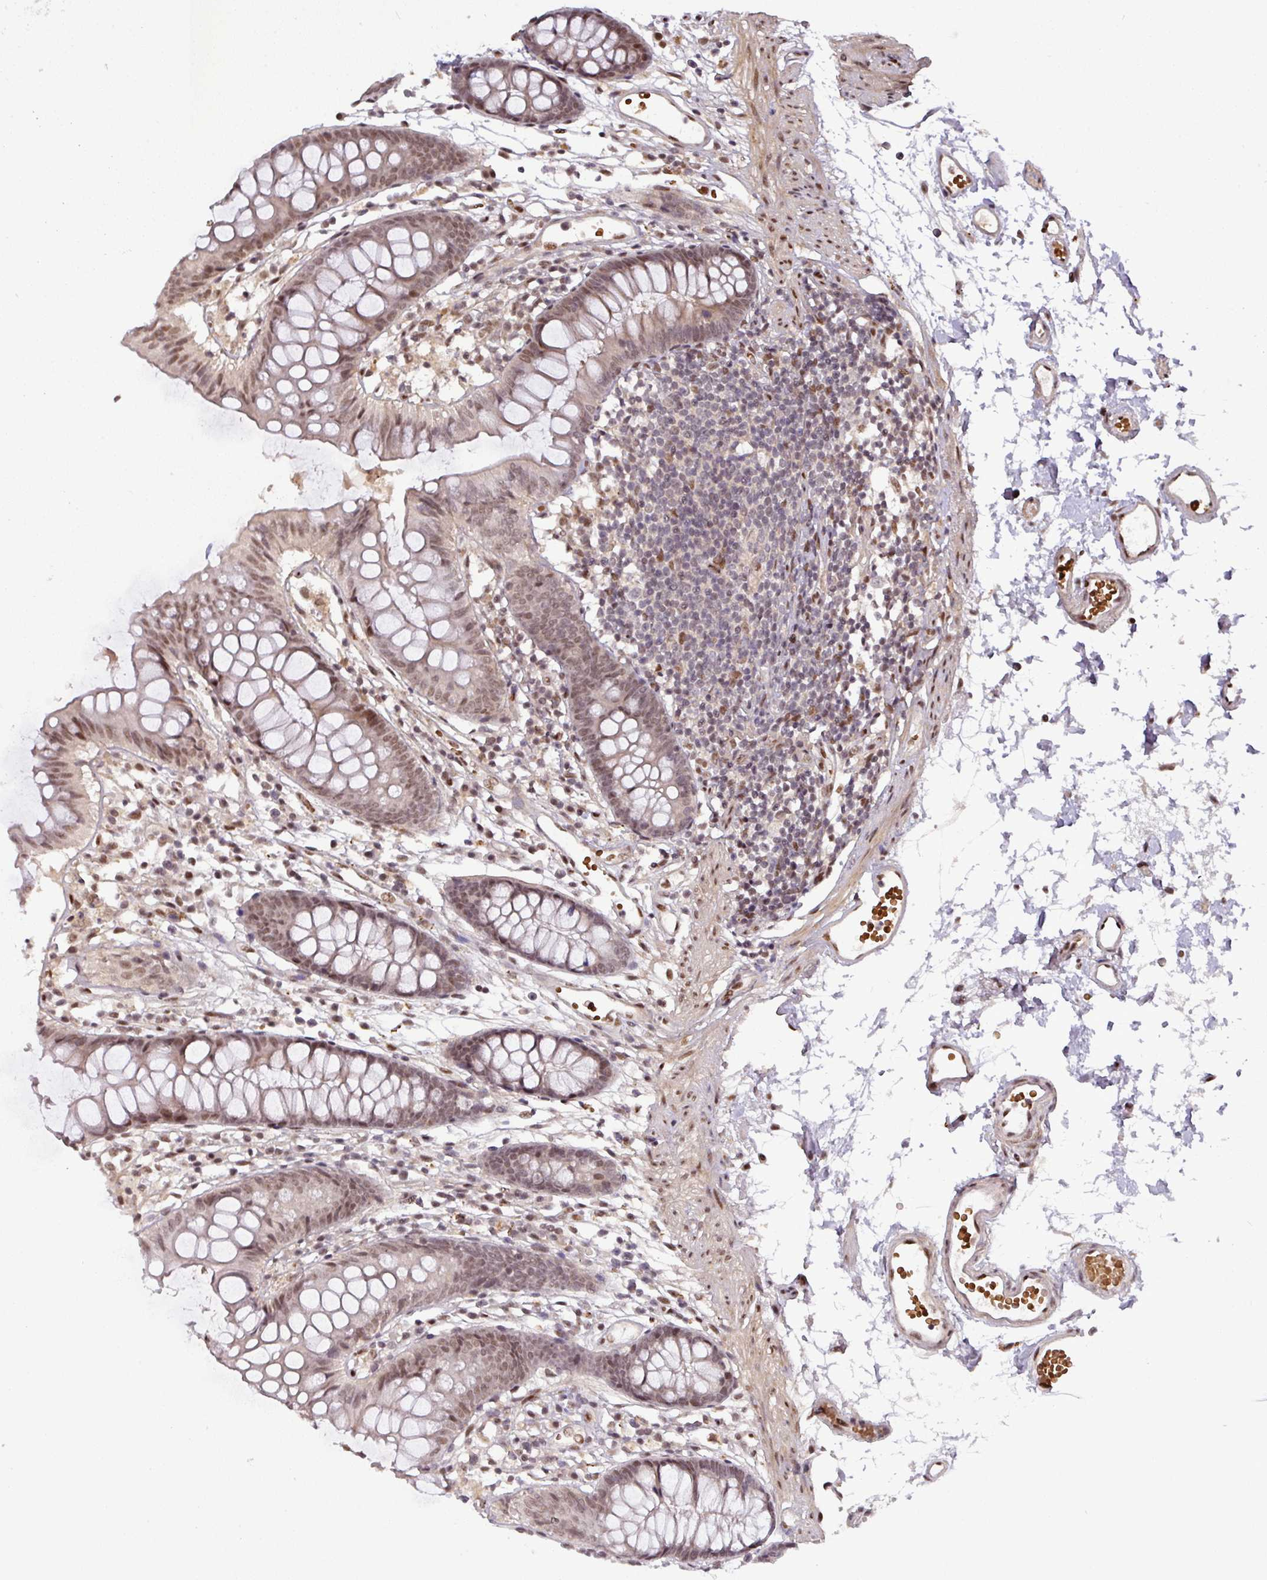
{"staining": {"intensity": "moderate", "quantity": ">75%", "location": "cytoplasmic/membranous,nuclear"}, "tissue": "colon", "cell_type": "Endothelial cells", "image_type": "normal", "snomed": [{"axis": "morphology", "description": "Normal tissue, NOS"}, {"axis": "topography", "description": "Colon"}], "caption": "Brown immunohistochemical staining in benign colon displays moderate cytoplasmic/membranous,nuclear expression in approximately >75% of endothelial cells. (Stains: DAB in brown, nuclei in blue, Microscopy: brightfield microscopy at high magnification).", "gene": "CIC", "patient": {"sex": "female", "age": 84}}